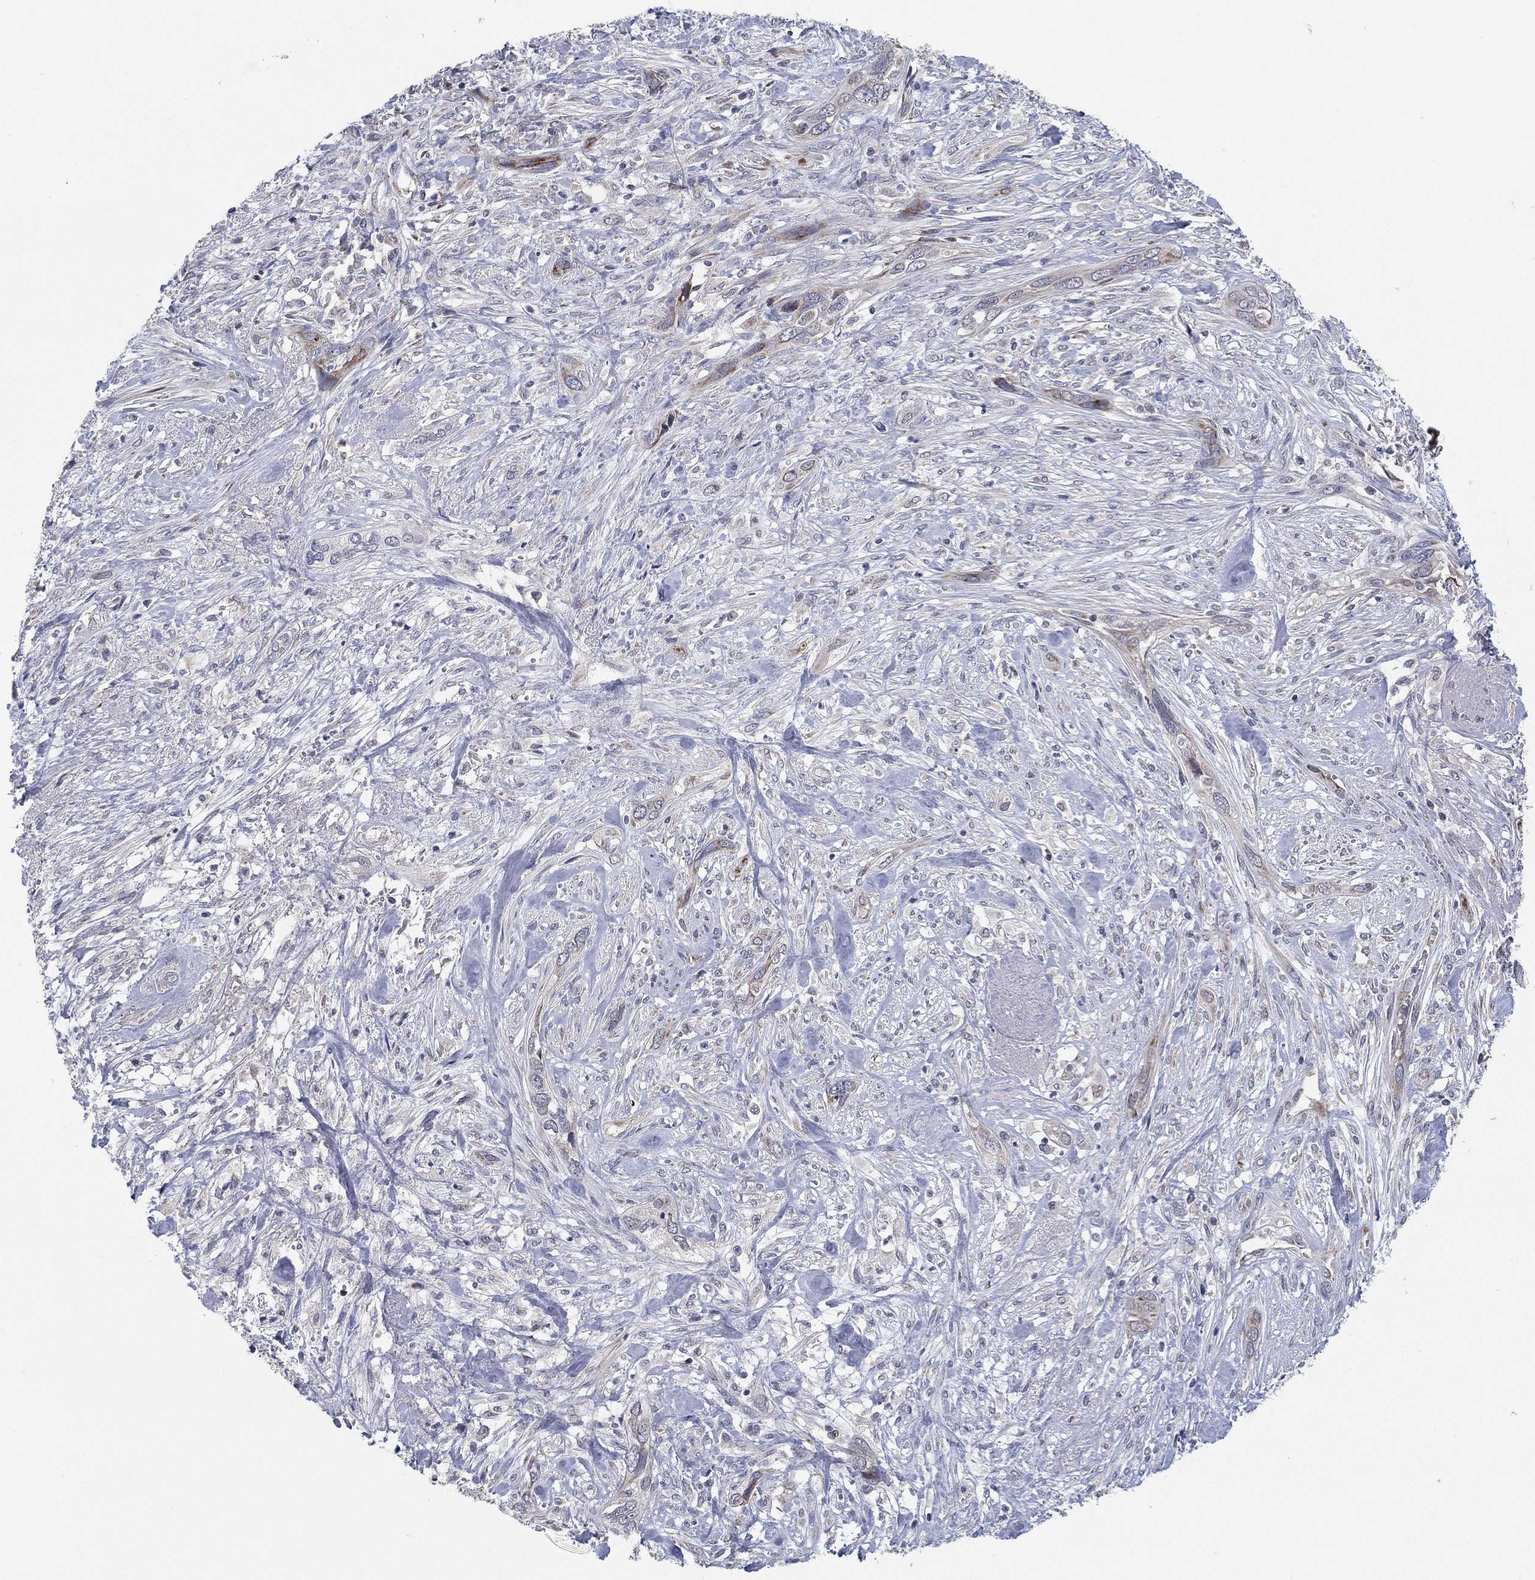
{"staining": {"intensity": "negative", "quantity": "none", "location": "none"}, "tissue": "cervical cancer", "cell_type": "Tumor cells", "image_type": "cancer", "snomed": [{"axis": "morphology", "description": "Squamous cell carcinoma, NOS"}, {"axis": "topography", "description": "Cervix"}], "caption": "Human cervical cancer (squamous cell carcinoma) stained for a protein using immunohistochemistry demonstrates no staining in tumor cells.", "gene": "PSMG4", "patient": {"sex": "female", "age": 57}}